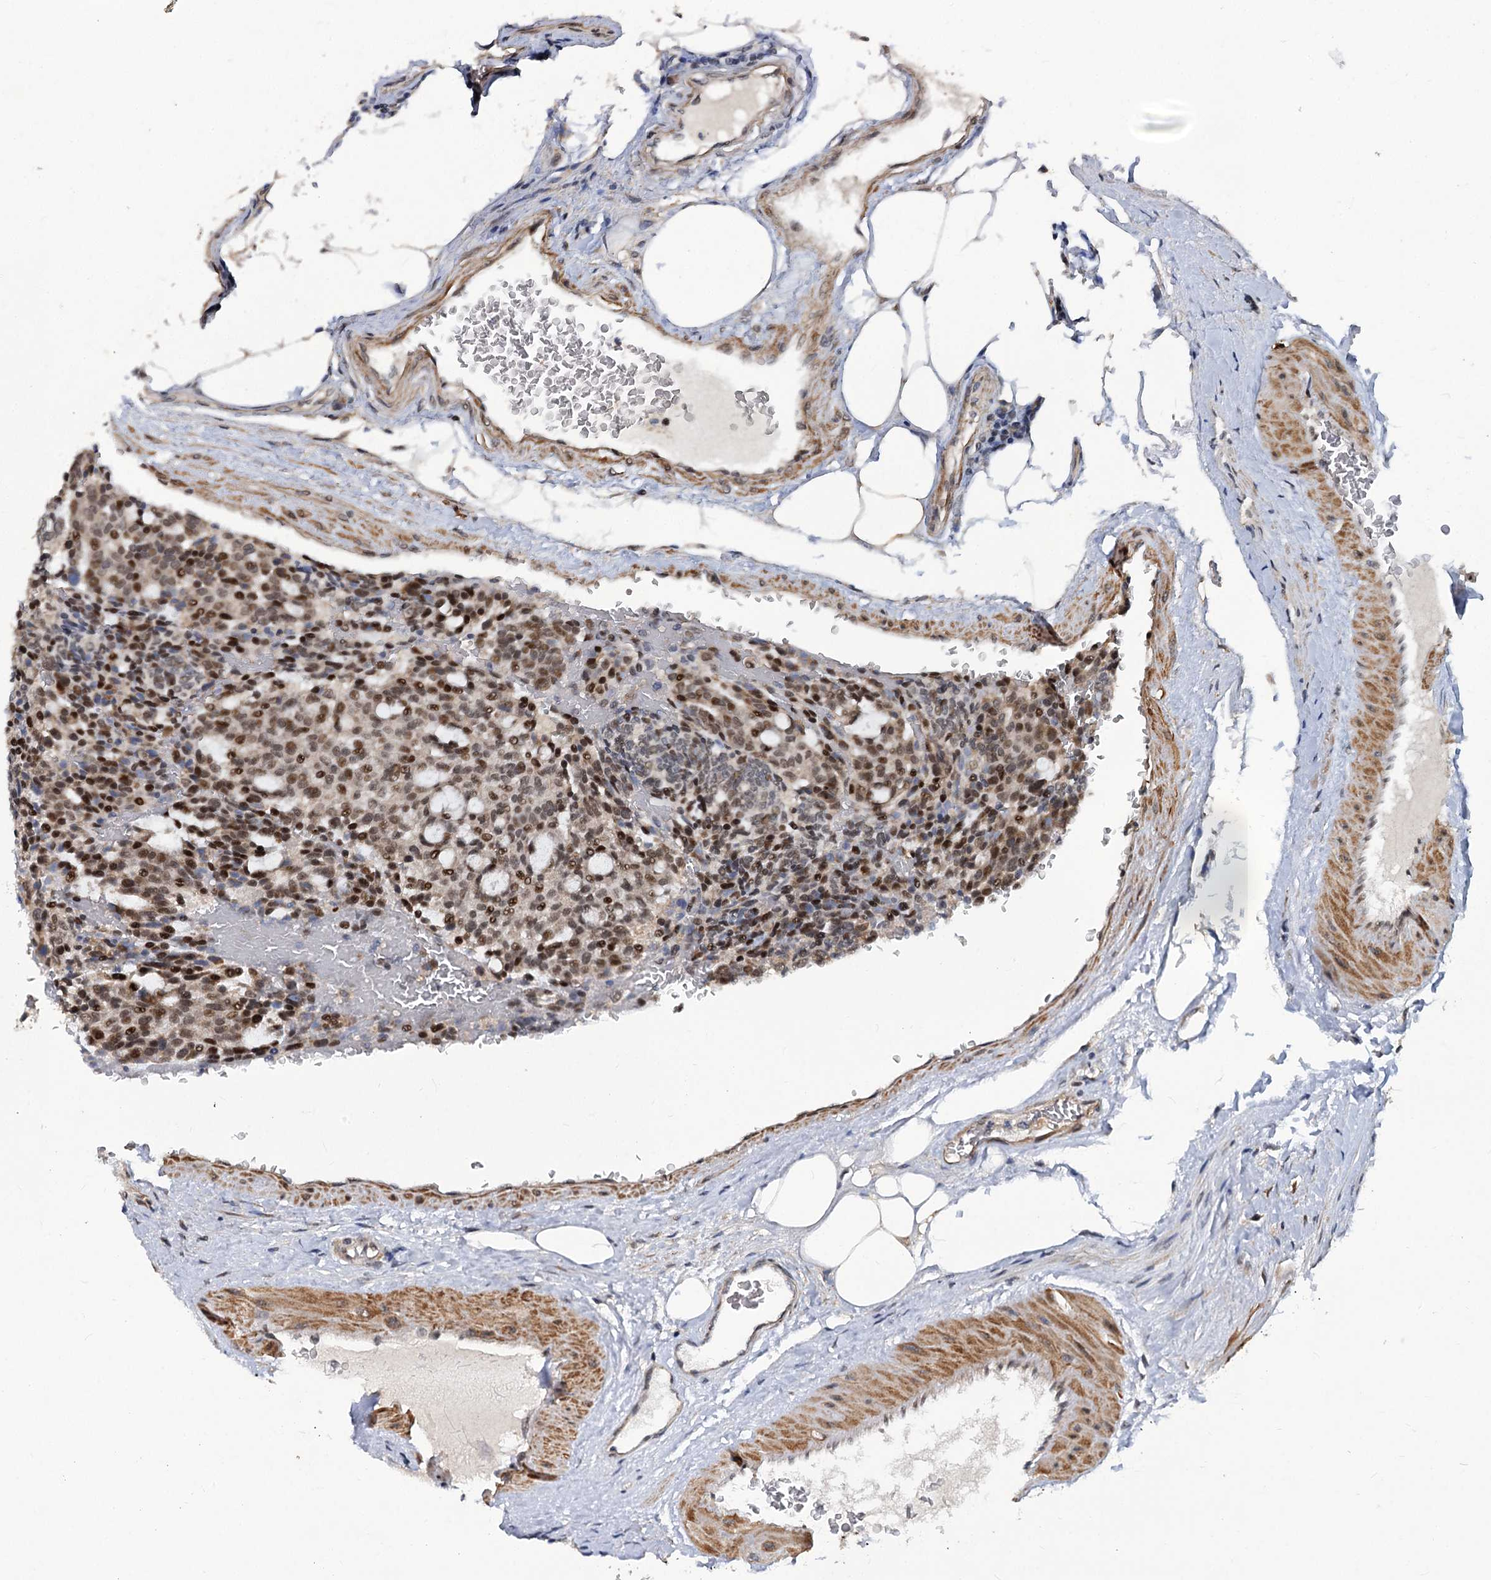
{"staining": {"intensity": "moderate", "quantity": ">75%", "location": "nuclear"}, "tissue": "carcinoid", "cell_type": "Tumor cells", "image_type": "cancer", "snomed": [{"axis": "morphology", "description": "Carcinoid, malignant, NOS"}, {"axis": "topography", "description": "Pancreas"}], "caption": "IHC (DAB) staining of human carcinoid exhibits moderate nuclear protein expression in approximately >75% of tumor cells.", "gene": "PHF8", "patient": {"sex": "female", "age": 54}}